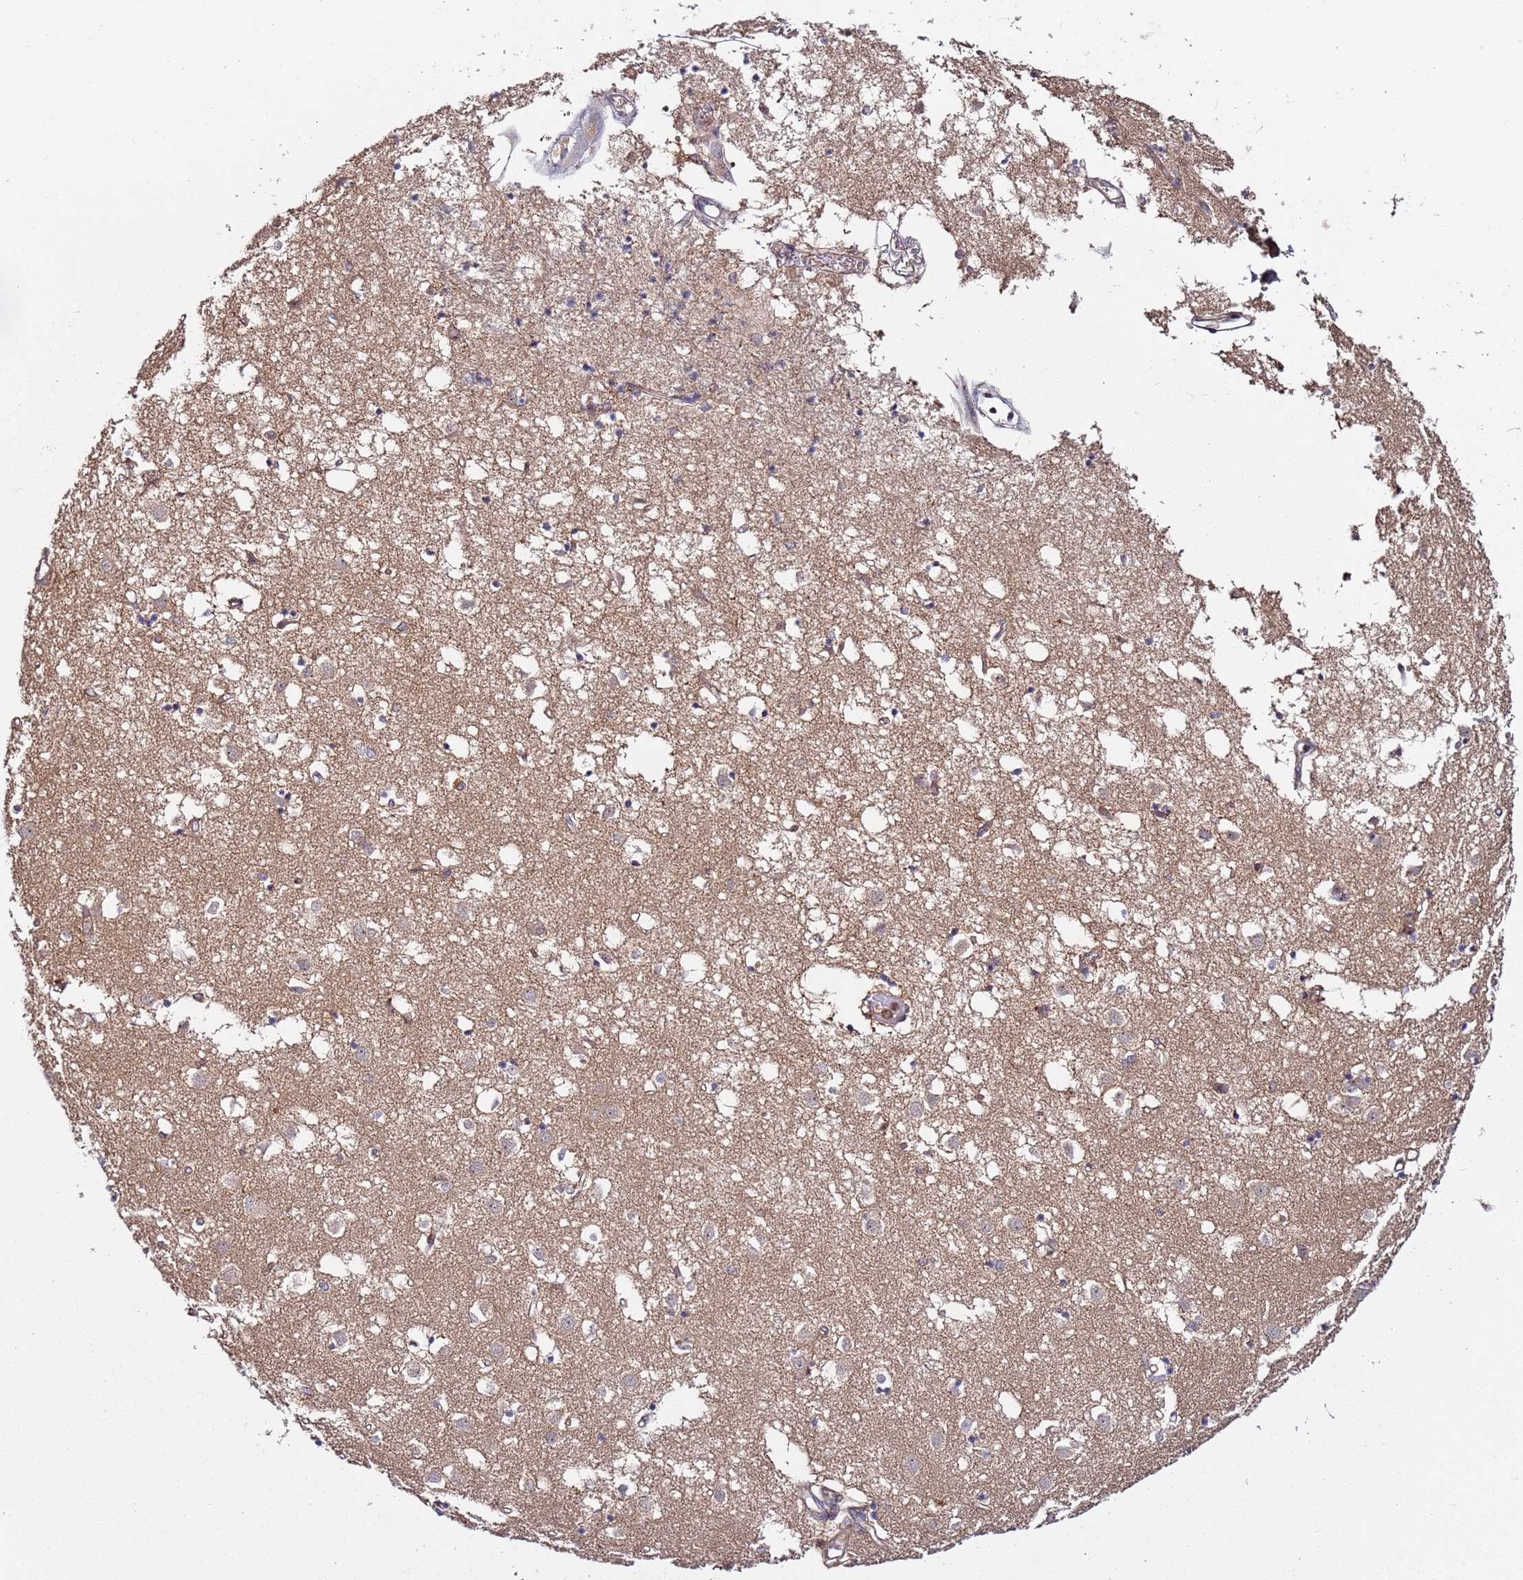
{"staining": {"intensity": "weak", "quantity": "<25%", "location": "cytoplasmic/membranous"}, "tissue": "caudate", "cell_type": "Glial cells", "image_type": "normal", "snomed": [{"axis": "morphology", "description": "Normal tissue, NOS"}, {"axis": "topography", "description": "Lateral ventricle wall"}], "caption": "Glial cells are negative for protein expression in normal human caudate. The staining was performed using DAB to visualize the protein expression in brown, while the nuclei were stained in blue with hematoxylin (Magnification: 20x).", "gene": "PRMT7", "patient": {"sex": "male", "age": 70}}